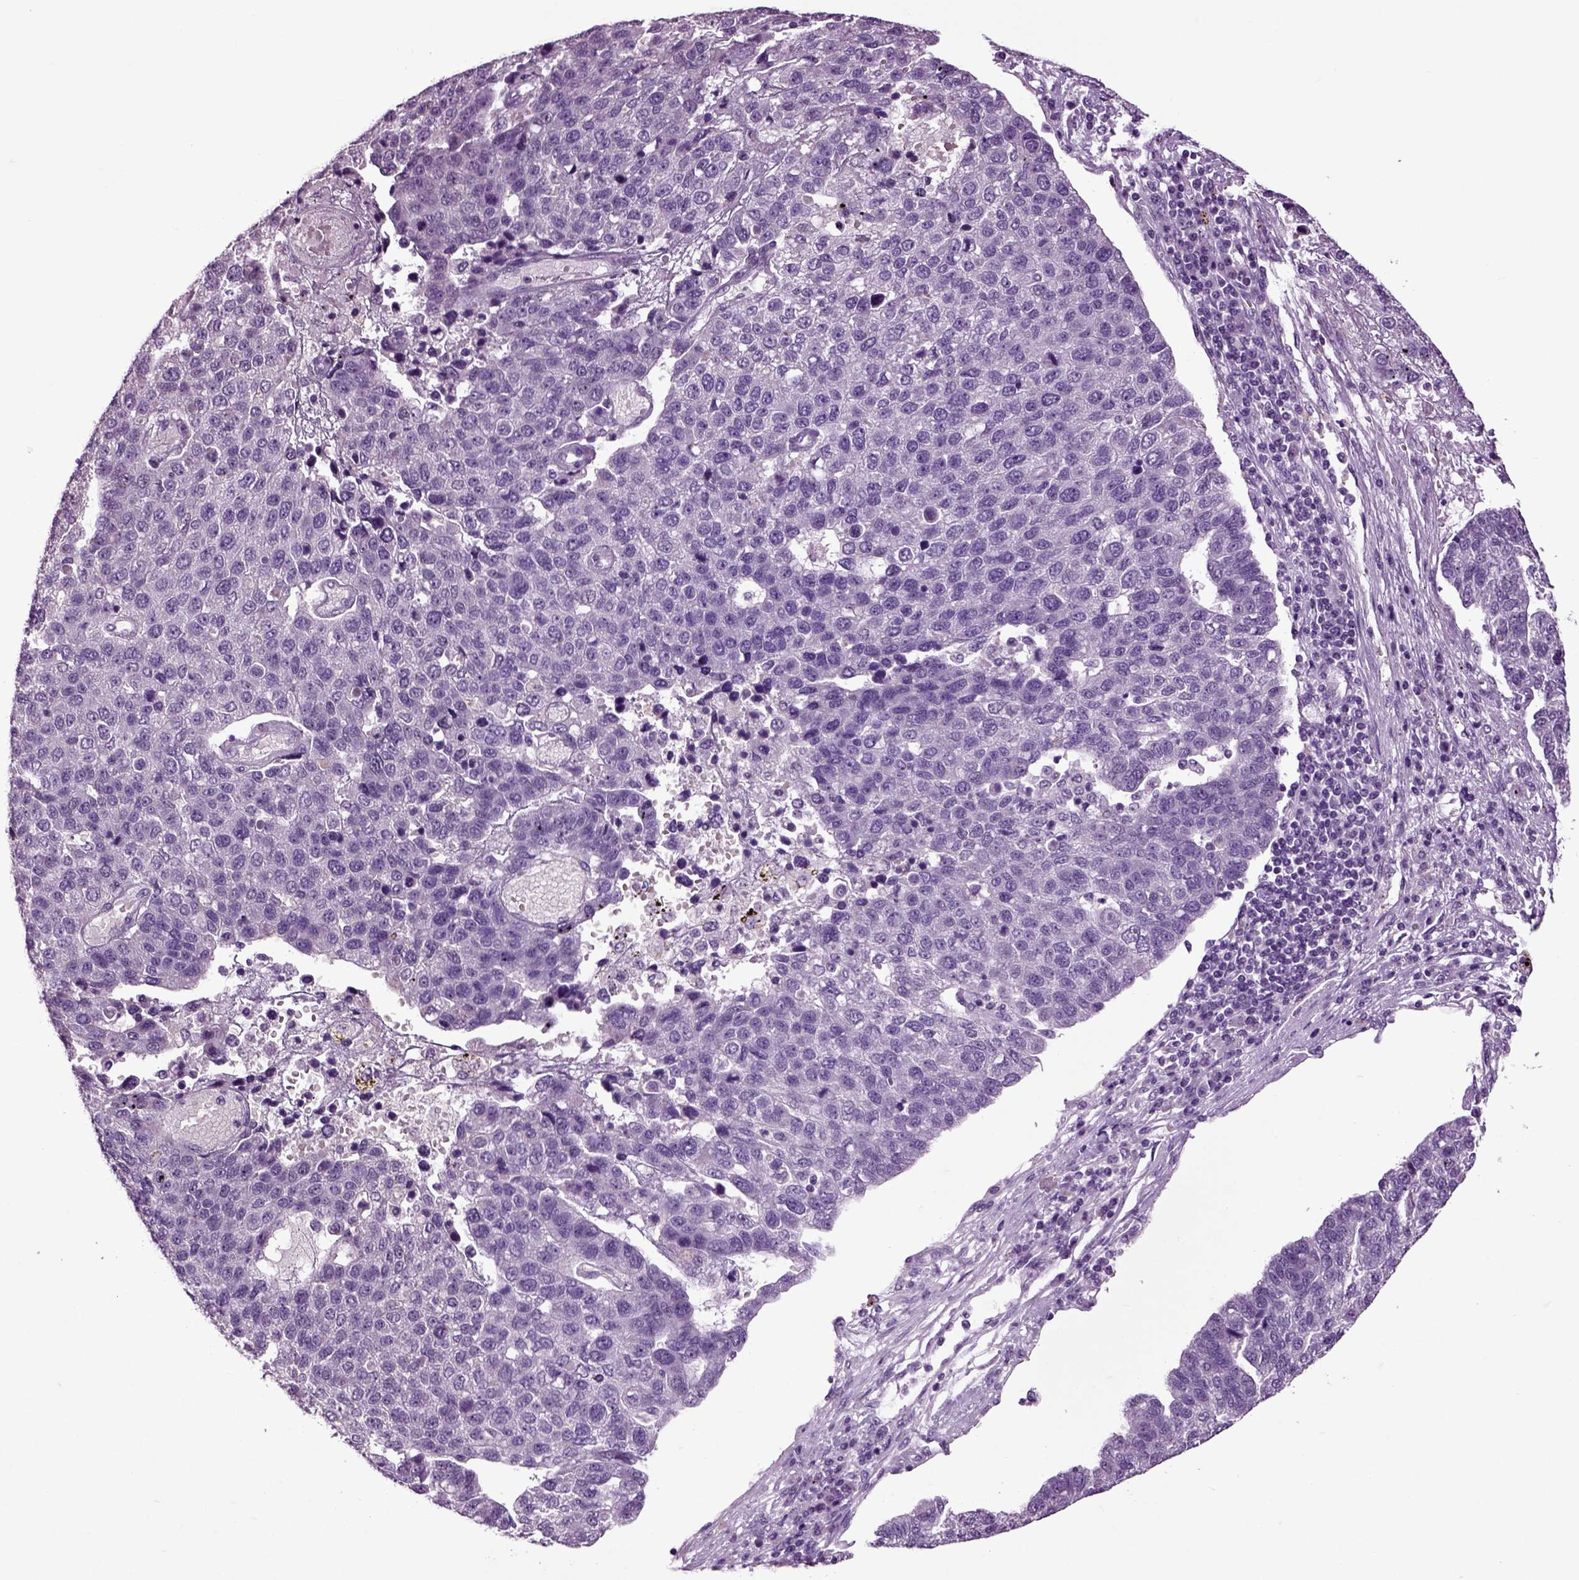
{"staining": {"intensity": "negative", "quantity": "none", "location": "none"}, "tissue": "pancreatic cancer", "cell_type": "Tumor cells", "image_type": "cancer", "snomed": [{"axis": "morphology", "description": "Adenocarcinoma, NOS"}, {"axis": "topography", "description": "Pancreas"}], "caption": "A photomicrograph of human adenocarcinoma (pancreatic) is negative for staining in tumor cells.", "gene": "CRHR1", "patient": {"sex": "female", "age": 61}}